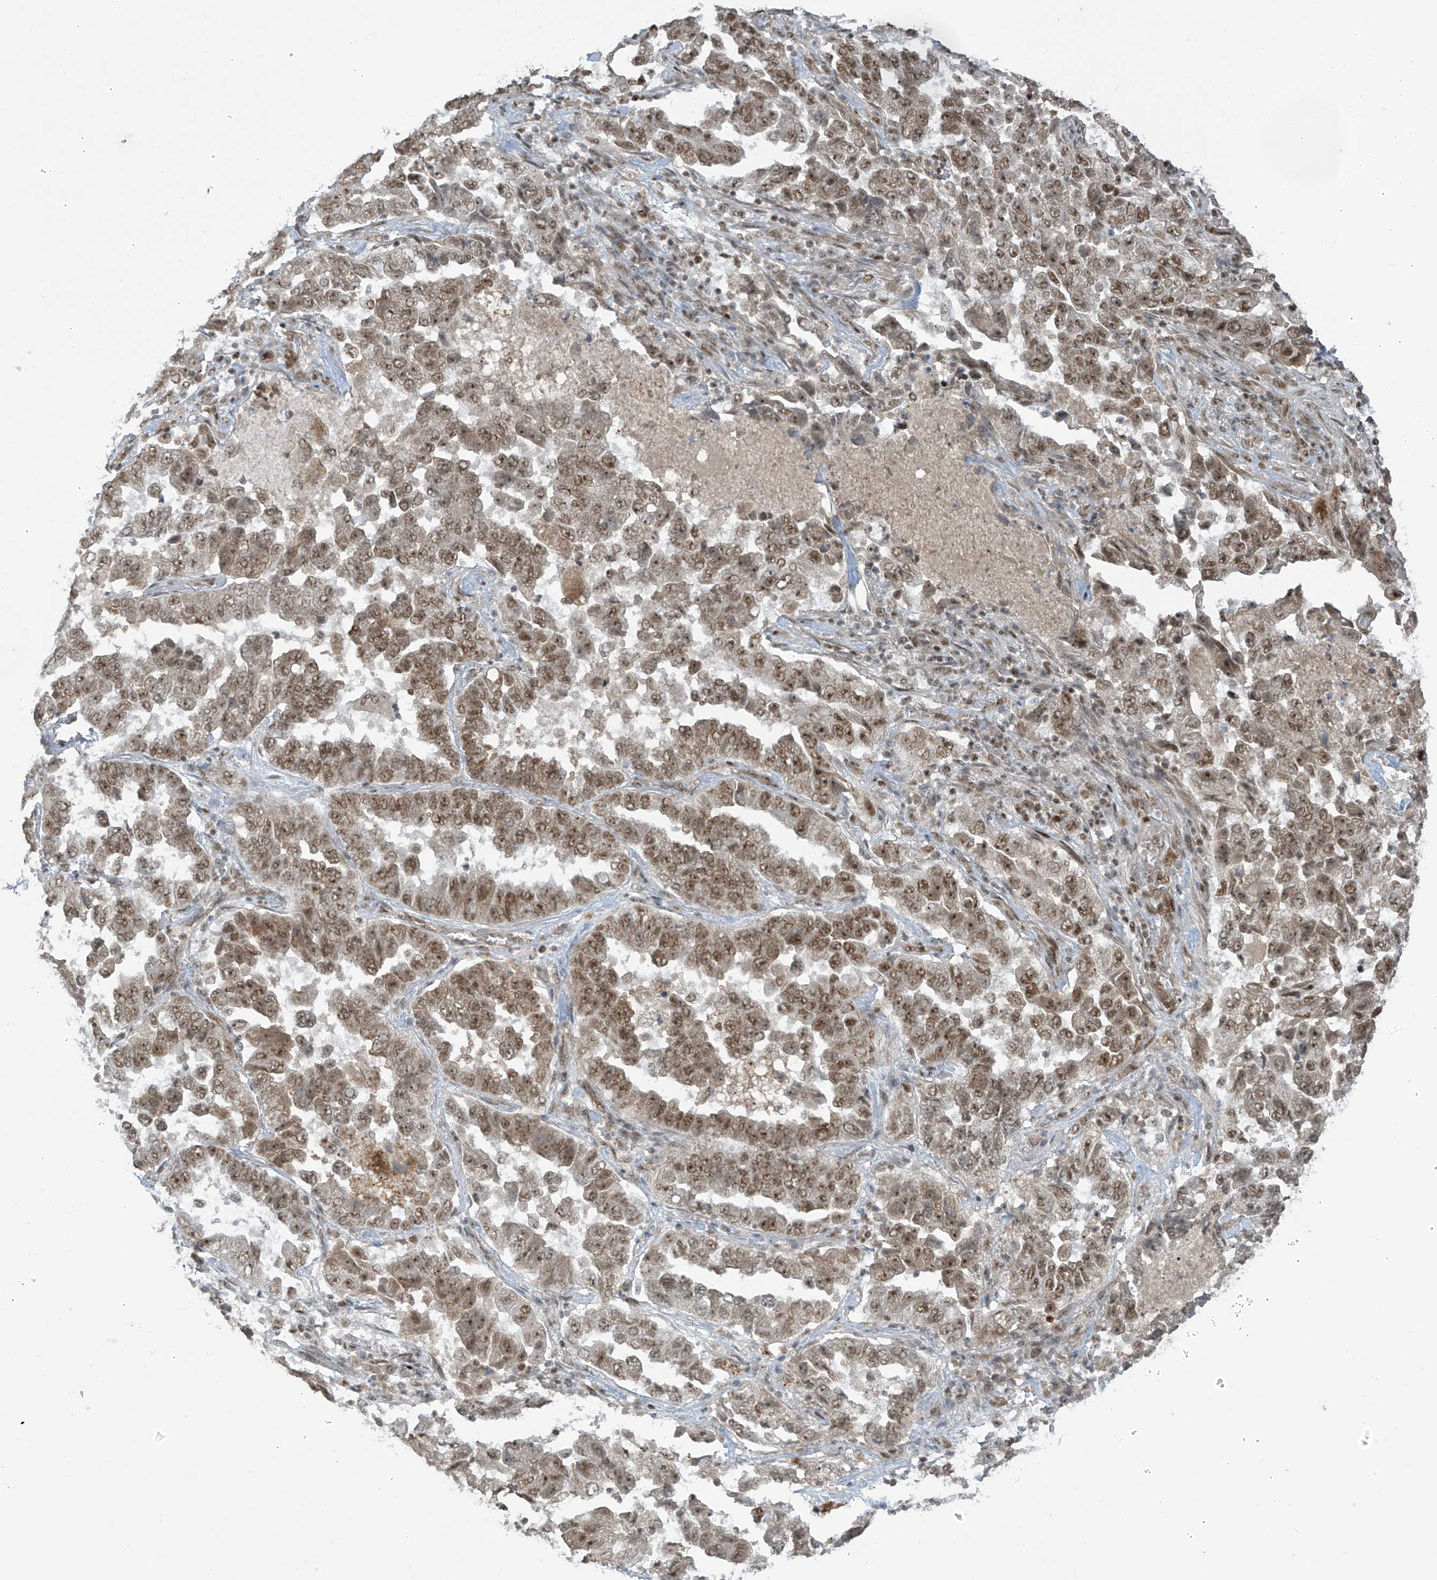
{"staining": {"intensity": "moderate", "quantity": ">75%", "location": "nuclear"}, "tissue": "lung cancer", "cell_type": "Tumor cells", "image_type": "cancer", "snomed": [{"axis": "morphology", "description": "Adenocarcinoma, NOS"}, {"axis": "topography", "description": "Lung"}], "caption": "Immunohistochemistry (IHC) histopathology image of neoplastic tissue: human lung cancer stained using immunohistochemistry (IHC) exhibits medium levels of moderate protein expression localized specifically in the nuclear of tumor cells, appearing as a nuclear brown color.", "gene": "ARHGEF3", "patient": {"sex": "female", "age": 51}}